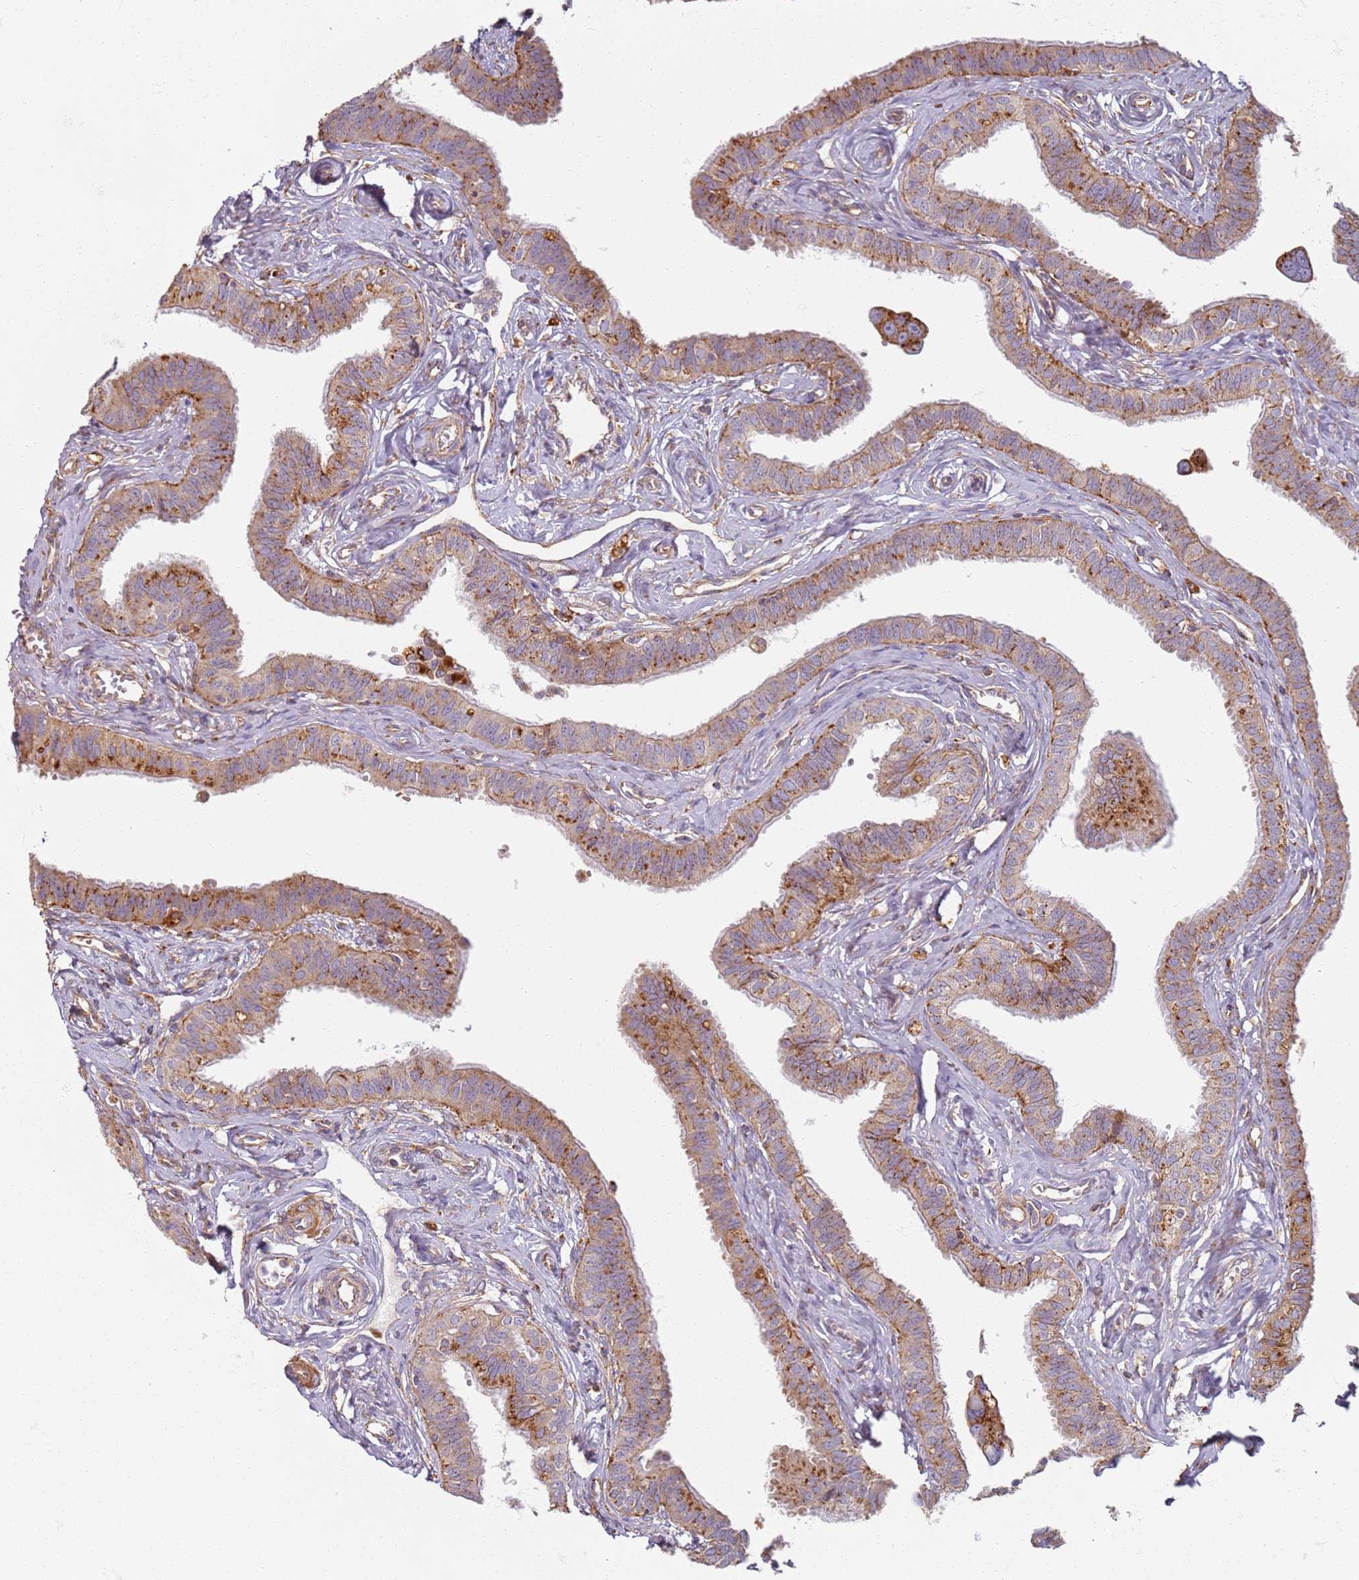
{"staining": {"intensity": "moderate", "quantity": ">75%", "location": "cytoplasmic/membranous"}, "tissue": "fallopian tube", "cell_type": "Glandular cells", "image_type": "normal", "snomed": [{"axis": "morphology", "description": "Normal tissue, NOS"}, {"axis": "morphology", "description": "Carcinoma, NOS"}, {"axis": "topography", "description": "Fallopian tube"}, {"axis": "topography", "description": "Ovary"}], "caption": "The photomicrograph exhibits a brown stain indicating the presence of a protein in the cytoplasmic/membranous of glandular cells in fallopian tube.", "gene": "PROKR2", "patient": {"sex": "female", "age": 59}}